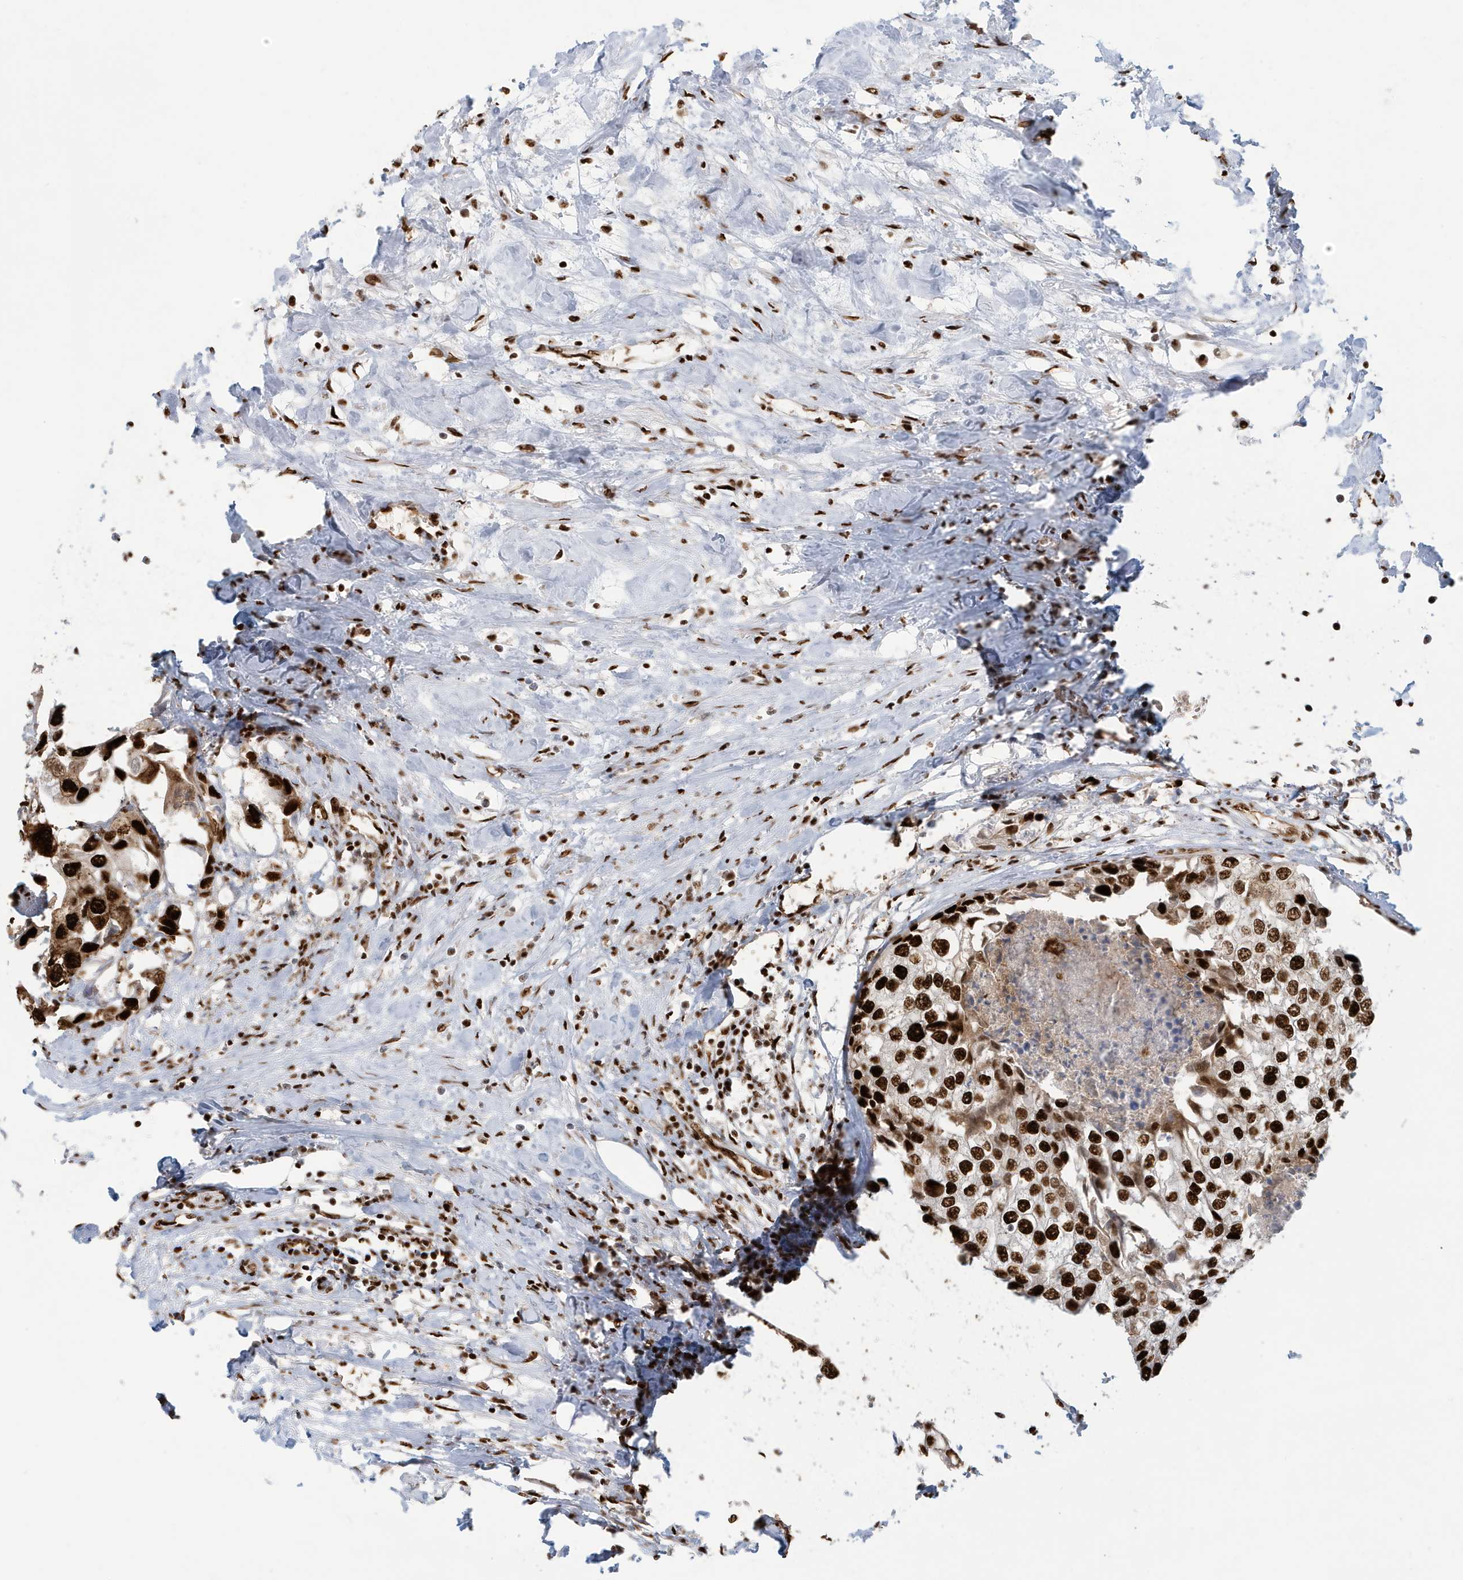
{"staining": {"intensity": "strong", "quantity": ">75%", "location": "nuclear"}, "tissue": "urothelial cancer", "cell_type": "Tumor cells", "image_type": "cancer", "snomed": [{"axis": "morphology", "description": "Urothelial carcinoma, High grade"}, {"axis": "topography", "description": "Urinary bladder"}], "caption": "The image shows a brown stain indicating the presence of a protein in the nuclear of tumor cells in urothelial cancer. The protein is stained brown, and the nuclei are stained in blue (DAB (3,3'-diaminobenzidine) IHC with brightfield microscopy, high magnification).", "gene": "CKS2", "patient": {"sex": "male", "age": 64}}